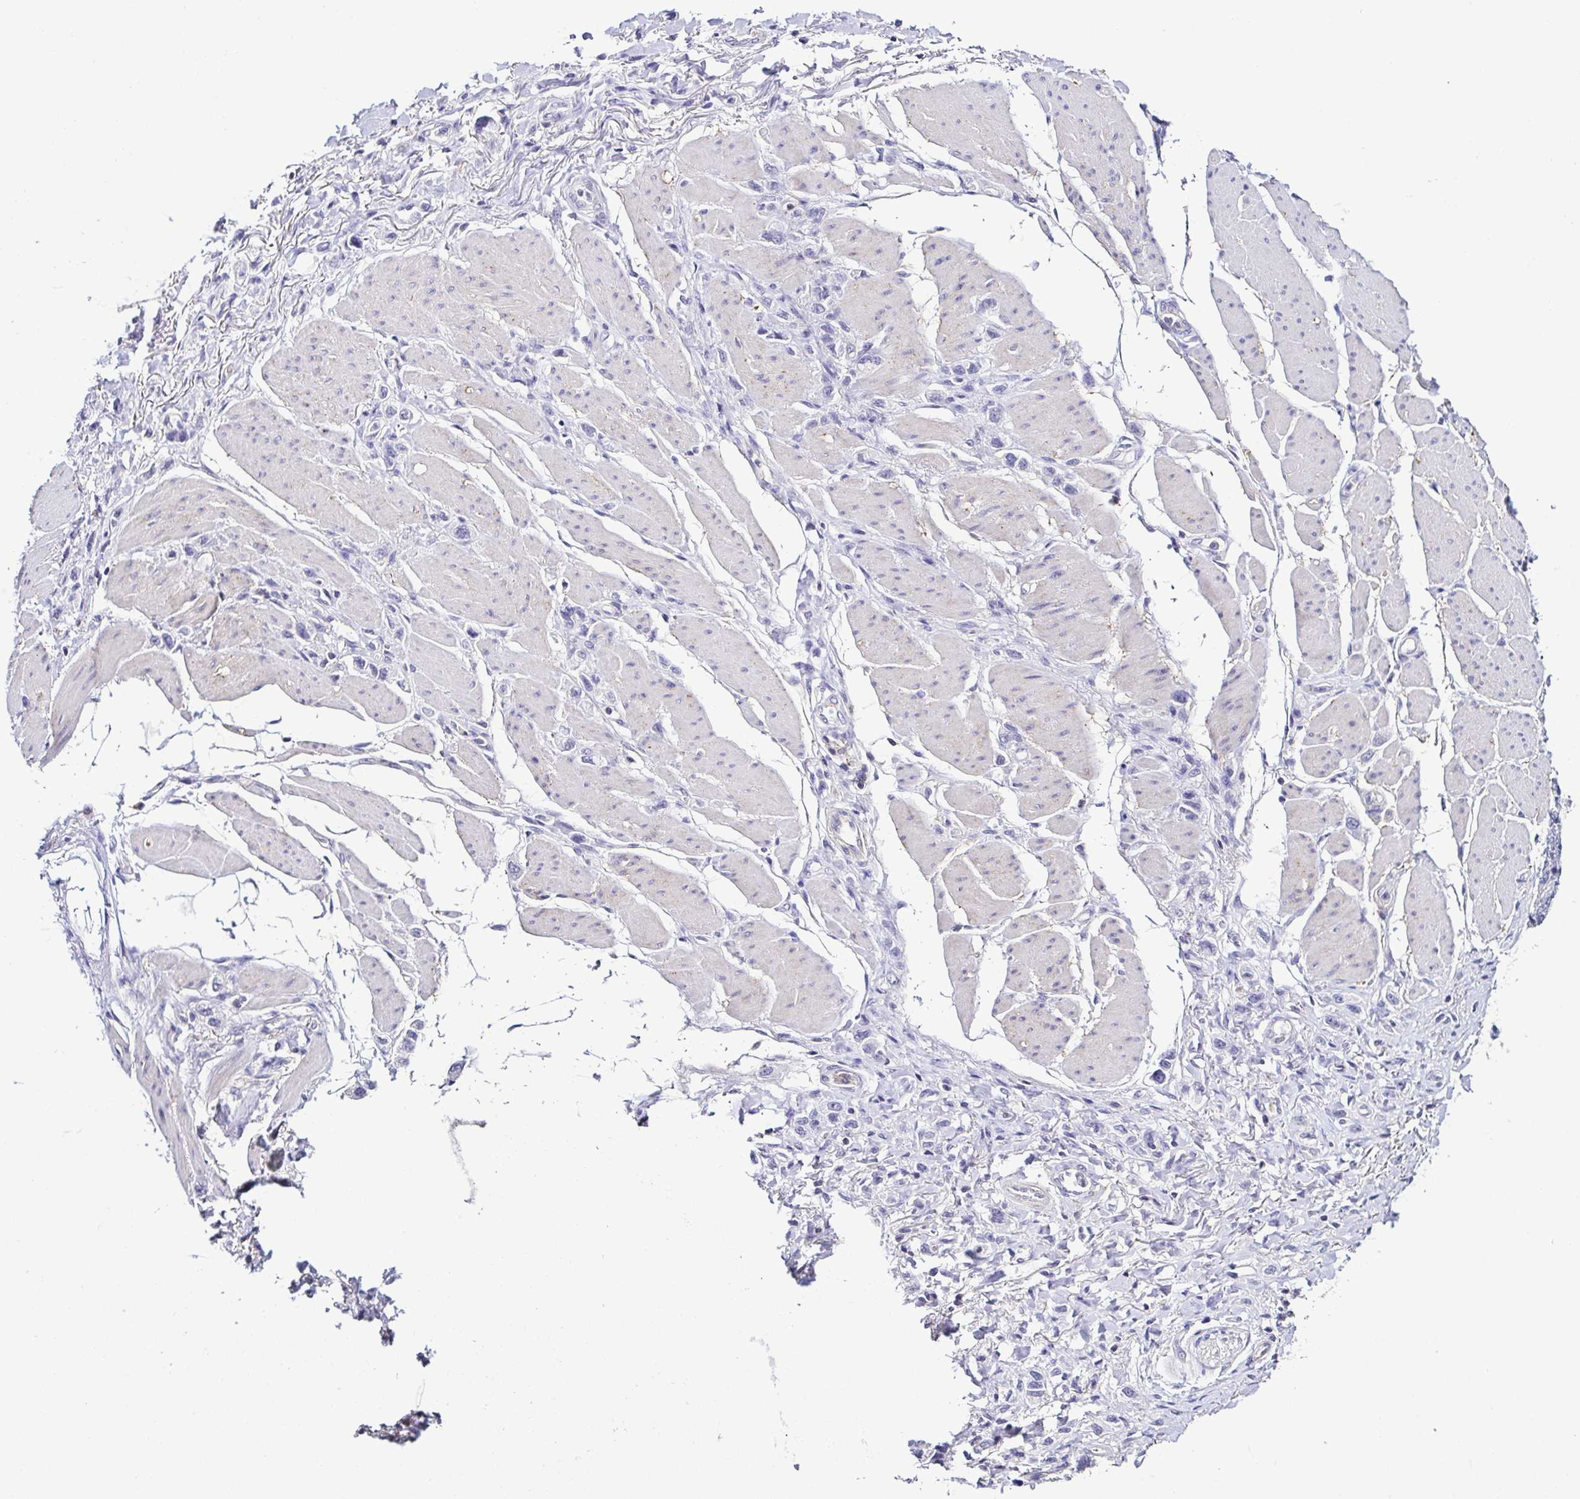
{"staining": {"intensity": "negative", "quantity": "none", "location": "none"}, "tissue": "stomach cancer", "cell_type": "Tumor cells", "image_type": "cancer", "snomed": [{"axis": "morphology", "description": "Adenocarcinoma, NOS"}, {"axis": "topography", "description": "Stomach"}], "caption": "A high-resolution photomicrograph shows immunohistochemistry (IHC) staining of adenocarcinoma (stomach), which displays no significant staining in tumor cells.", "gene": "TNNT2", "patient": {"sex": "female", "age": 65}}